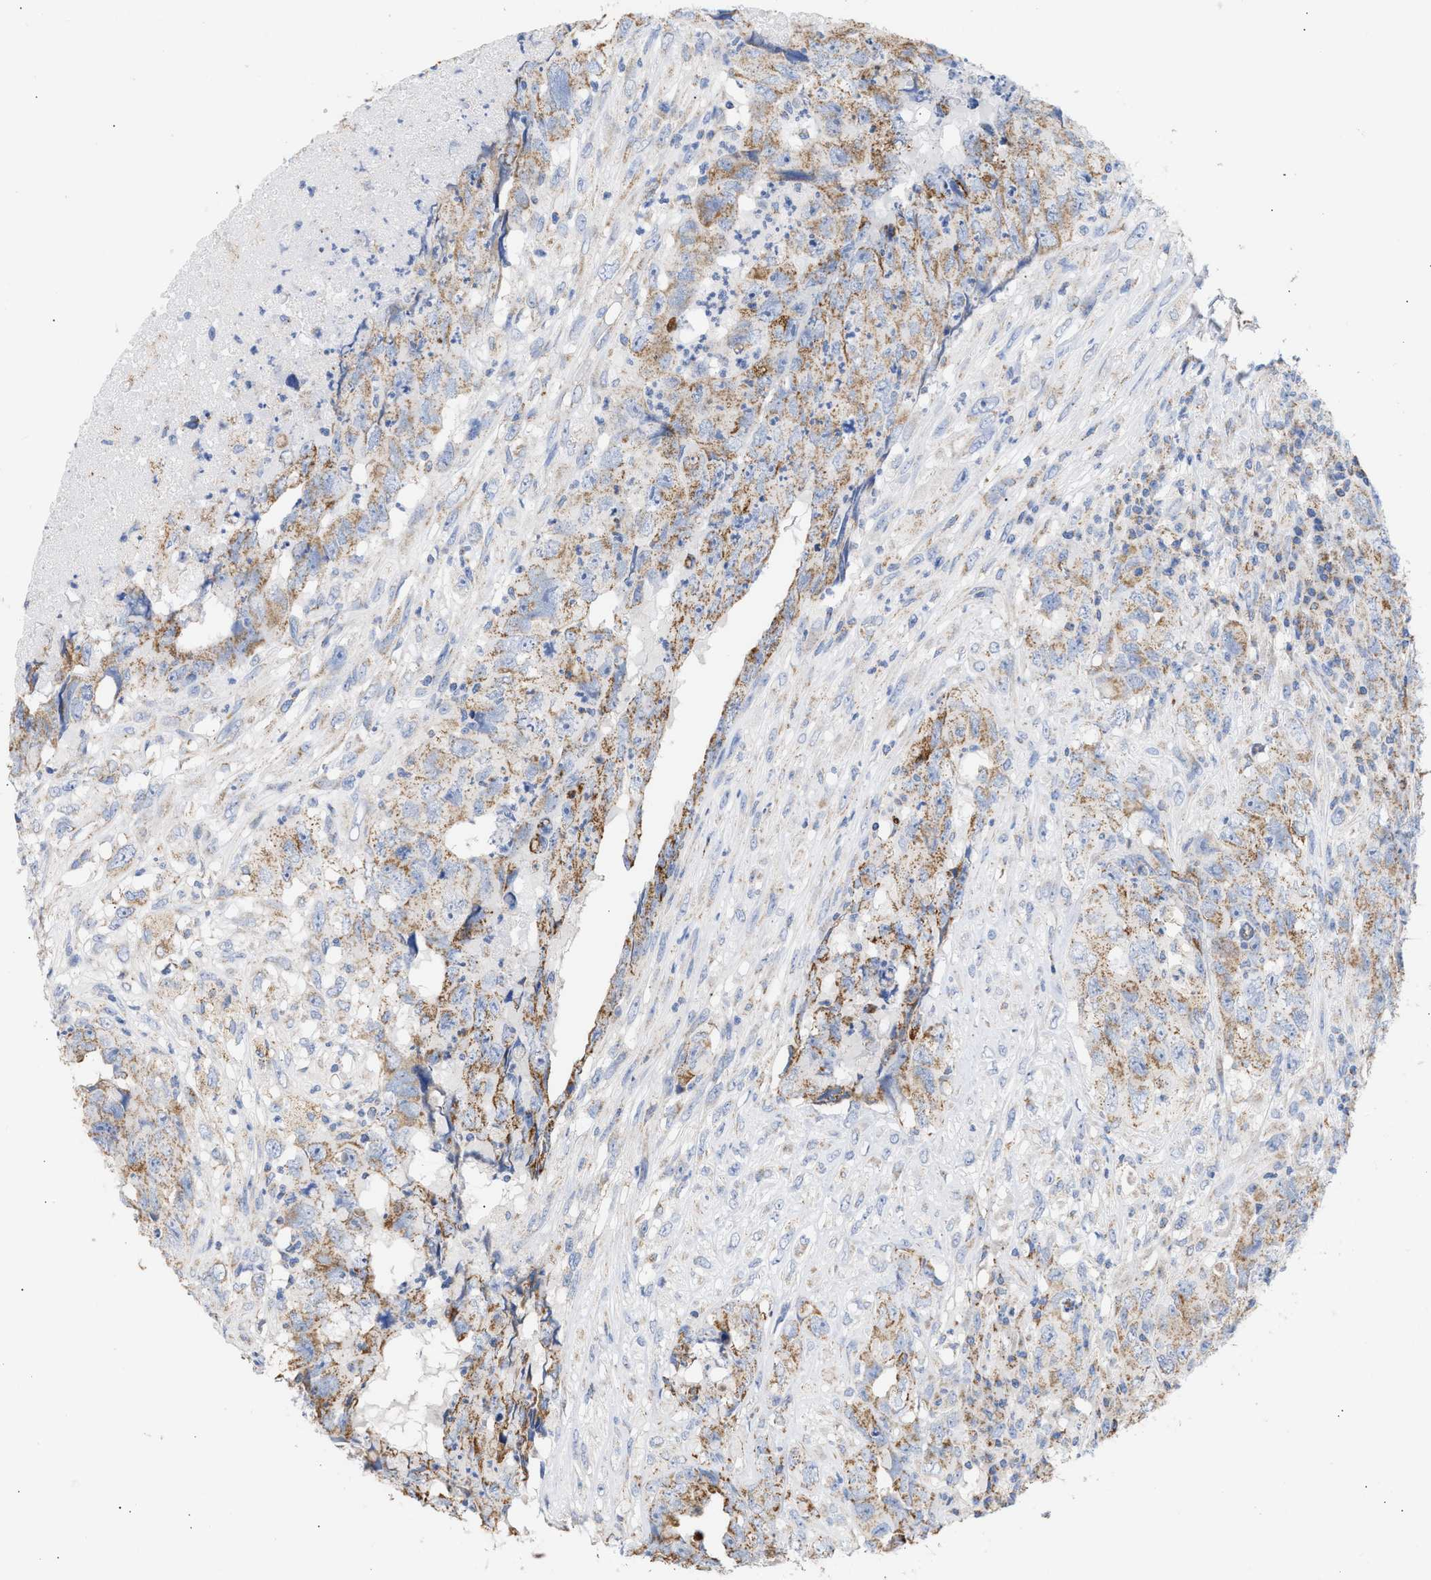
{"staining": {"intensity": "moderate", "quantity": ">75%", "location": "cytoplasmic/membranous"}, "tissue": "testis cancer", "cell_type": "Tumor cells", "image_type": "cancer", "snomed": [{"axis": "morphology", "description": "Carcinoma, Embryonal, NOS"}, {"axis": "topography", "description": "Testis"}], "caption": "Embryonal carcinoma (testis) was stained to show a protein in brown. There is medium levels of moderate cytoplasmic/membranous expression in approximately >75% of tumor cells.", "gene": "ACOT13", "patient": {"sex": "male", "age": 32}}